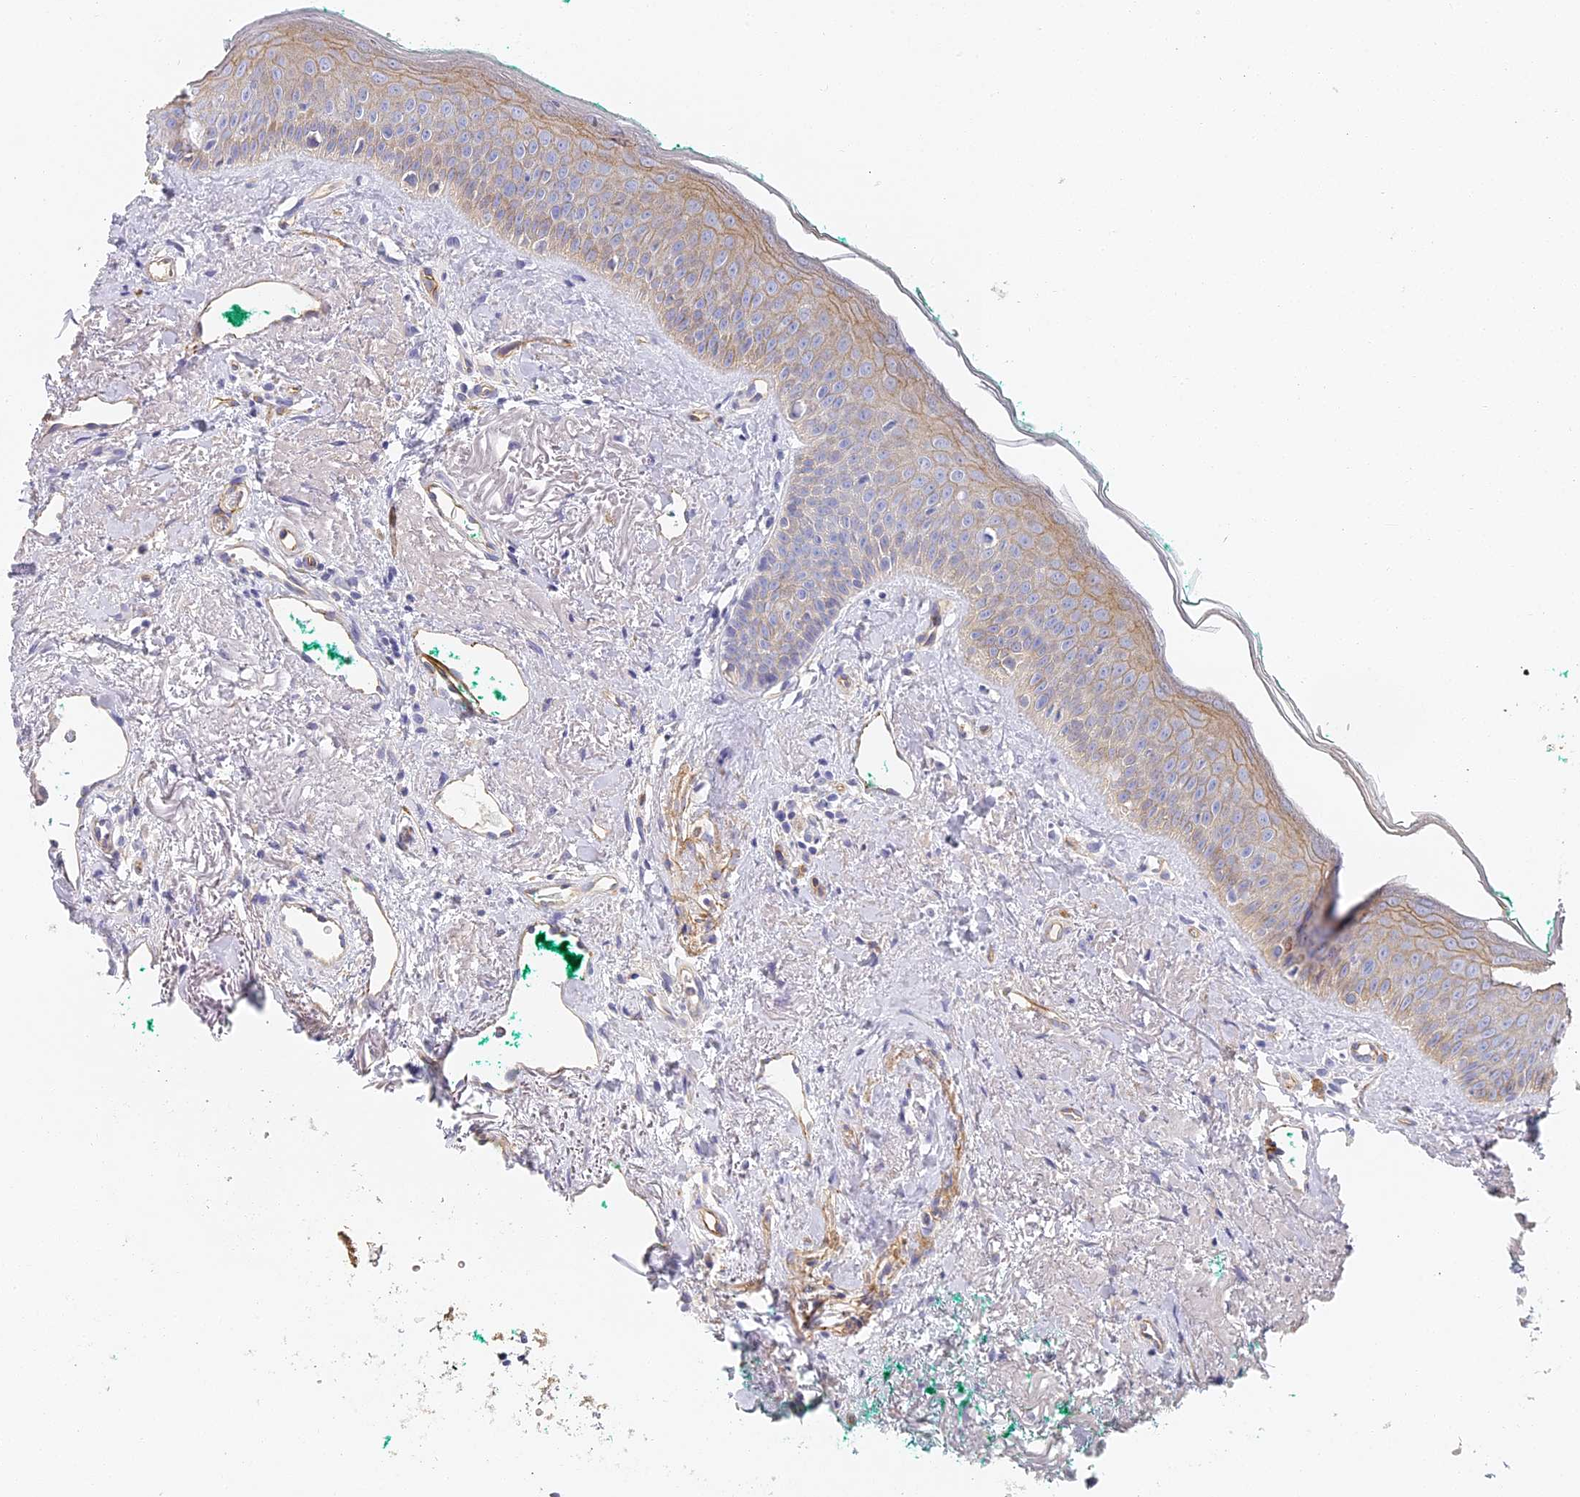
{"staining": {"intensity": "weak", "quantity": "<25%", "location": "cytoplasmic/membranous"}, "tissue": "oral mucosa", "cell_type": "Squamous epithelial cells", "image_type": "normal", "snomed": [{"axis": "morphology", "description": "Normal tissue, NOS"}, {"axis": "topography", "description": "Oral tissue"}], "caption": "Squamous epithelial cells are negative for protein expression in benign human oral mucosa. (DAB IHC visualized using brightfield microscopy, high magnification).", "gene": "CCDC30", "patient": {"sex": "female", "age": 70}}